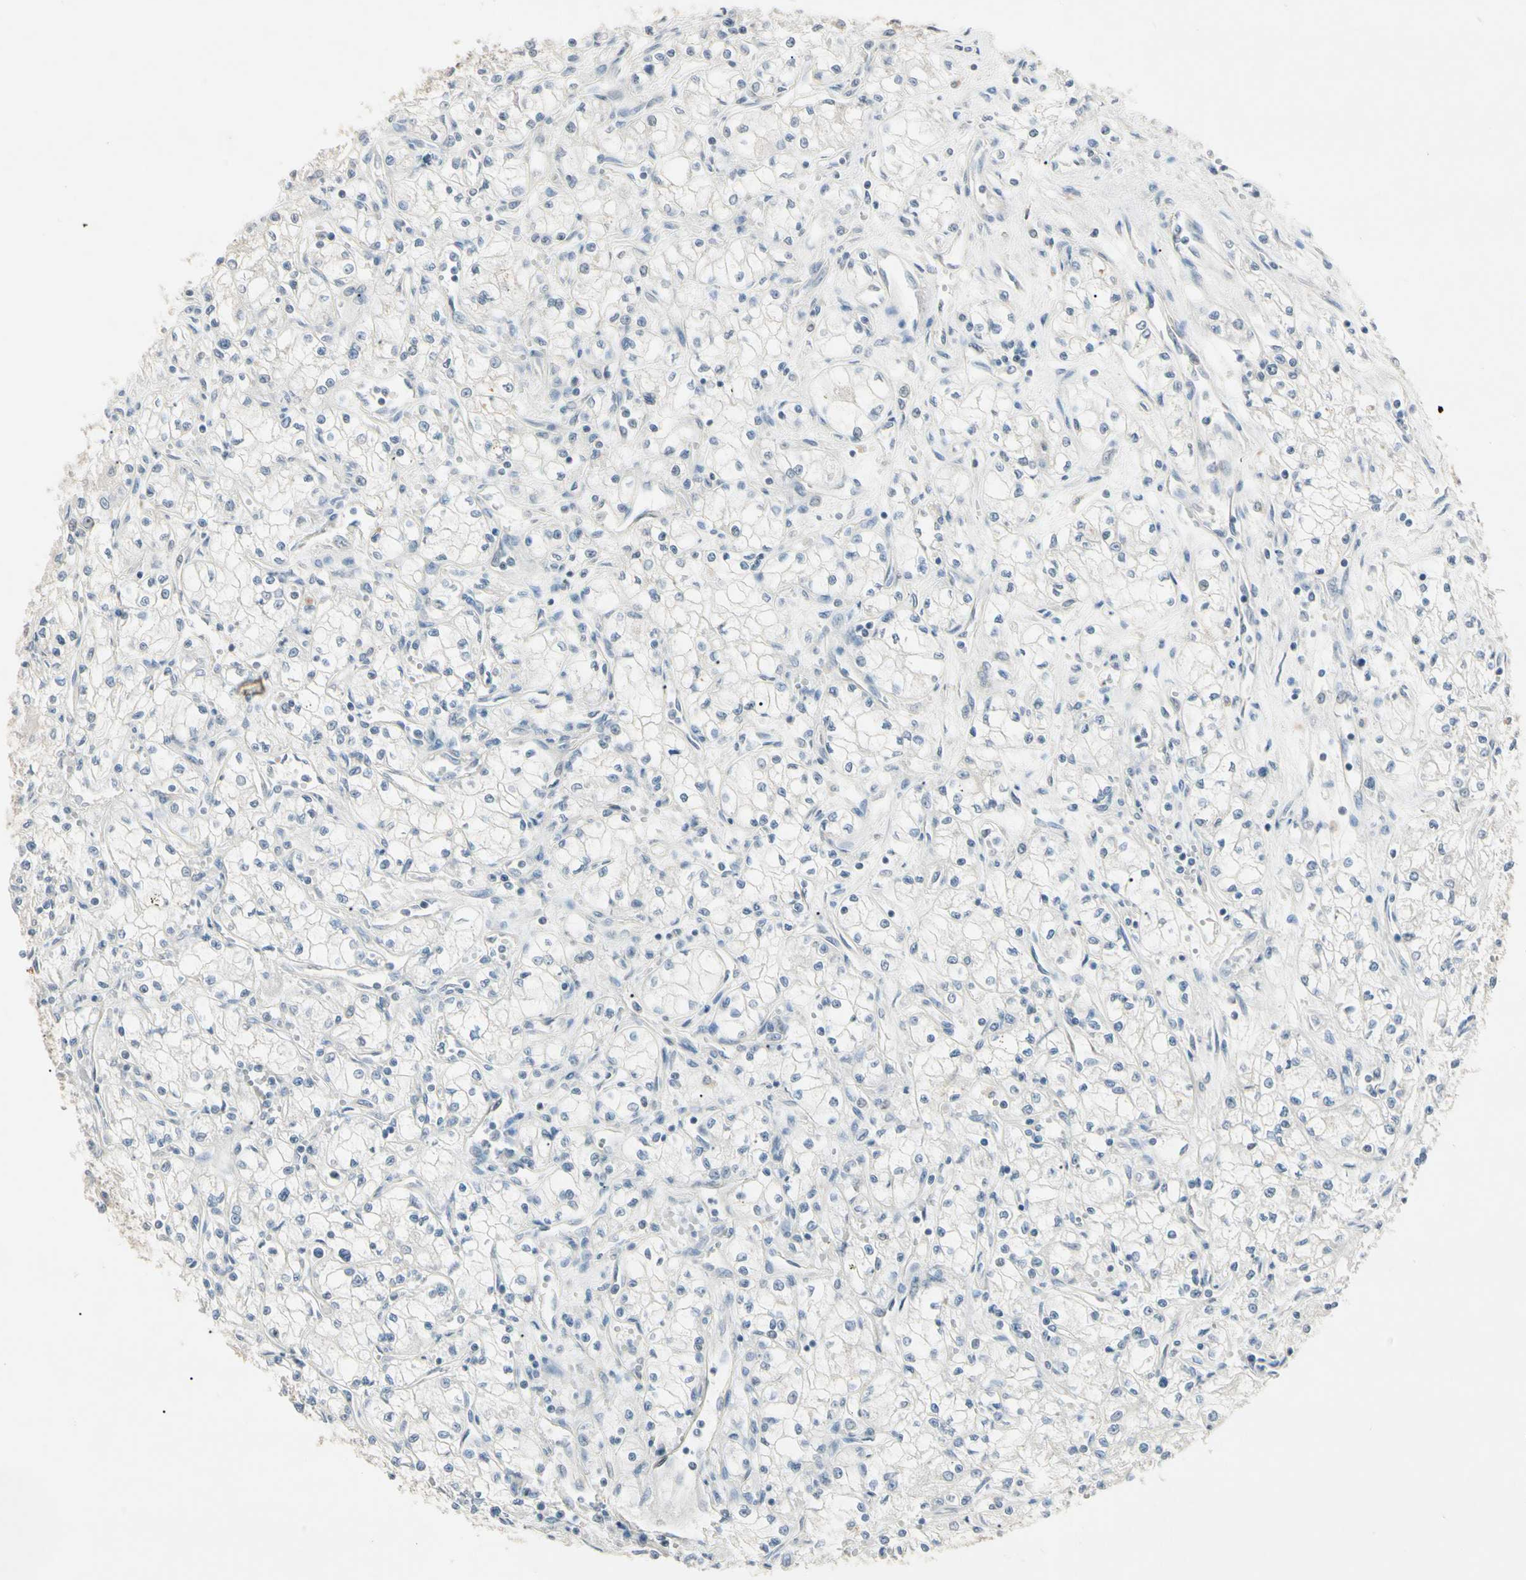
{"staining": {"intensity": "negative", "quantity": "none", "location": "none"}, "tissue": "renal cancer", "cell_type": "Tumor cells", "image_type": "cancer", "snomed": [{"axis": "morphology", "description": "Normal tissue, NOS"}, {"axis": "morphology", "description": "Adenocarcinoma, NOS"}, {"axis": "topography", "description": "Kidney"}], "caption": "The image shows no significant expression in tumor cells of adenocarcinoma (renal). Brightfield microscopy of IHC stained with DAB (3,3'-diaminobenzidine) (brown) and hematoxylin (blue), captured at high magnification.", "gene": "PRSS21", "patient": {"sex": "male", "age": 59}}